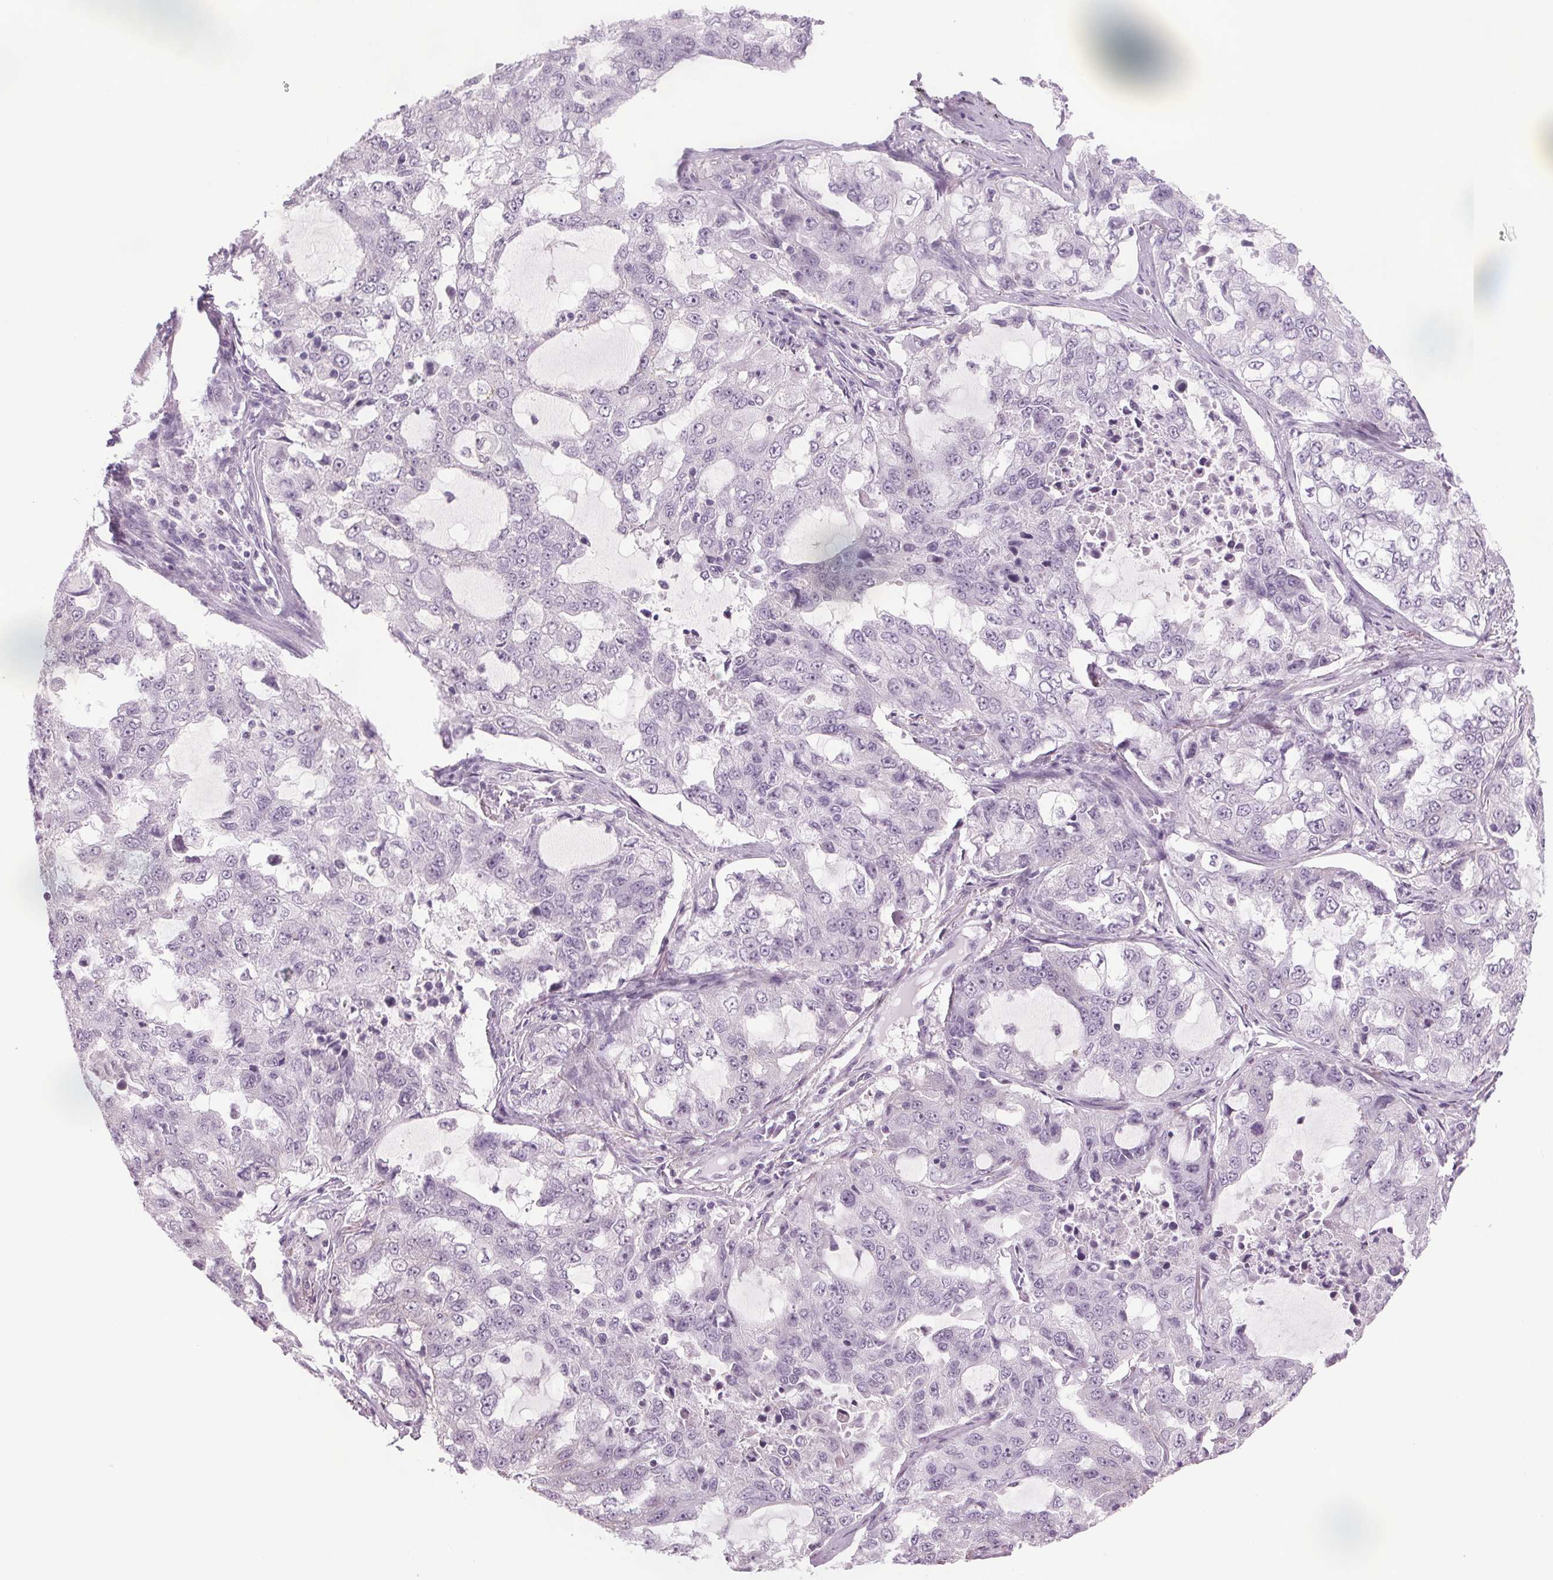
{"staining": {"intensity": "negative", "quantity": "none", "location": "none"}, "tissue": "lung cancer", "cell_type": "Tumor cells", "image_type": "cancer", "snomed": [{"axis": "morphology", "description": "Adenocarcinoma, NOS"}, {"axis": "topography", "description": "Lung"}], "caption": "The micrograph demonstrates no significant expression in tumor cells of adenocarcinoma (lung).", "gene": "IGF2BP1", "patient": {"sex": "female", "age": 61}}